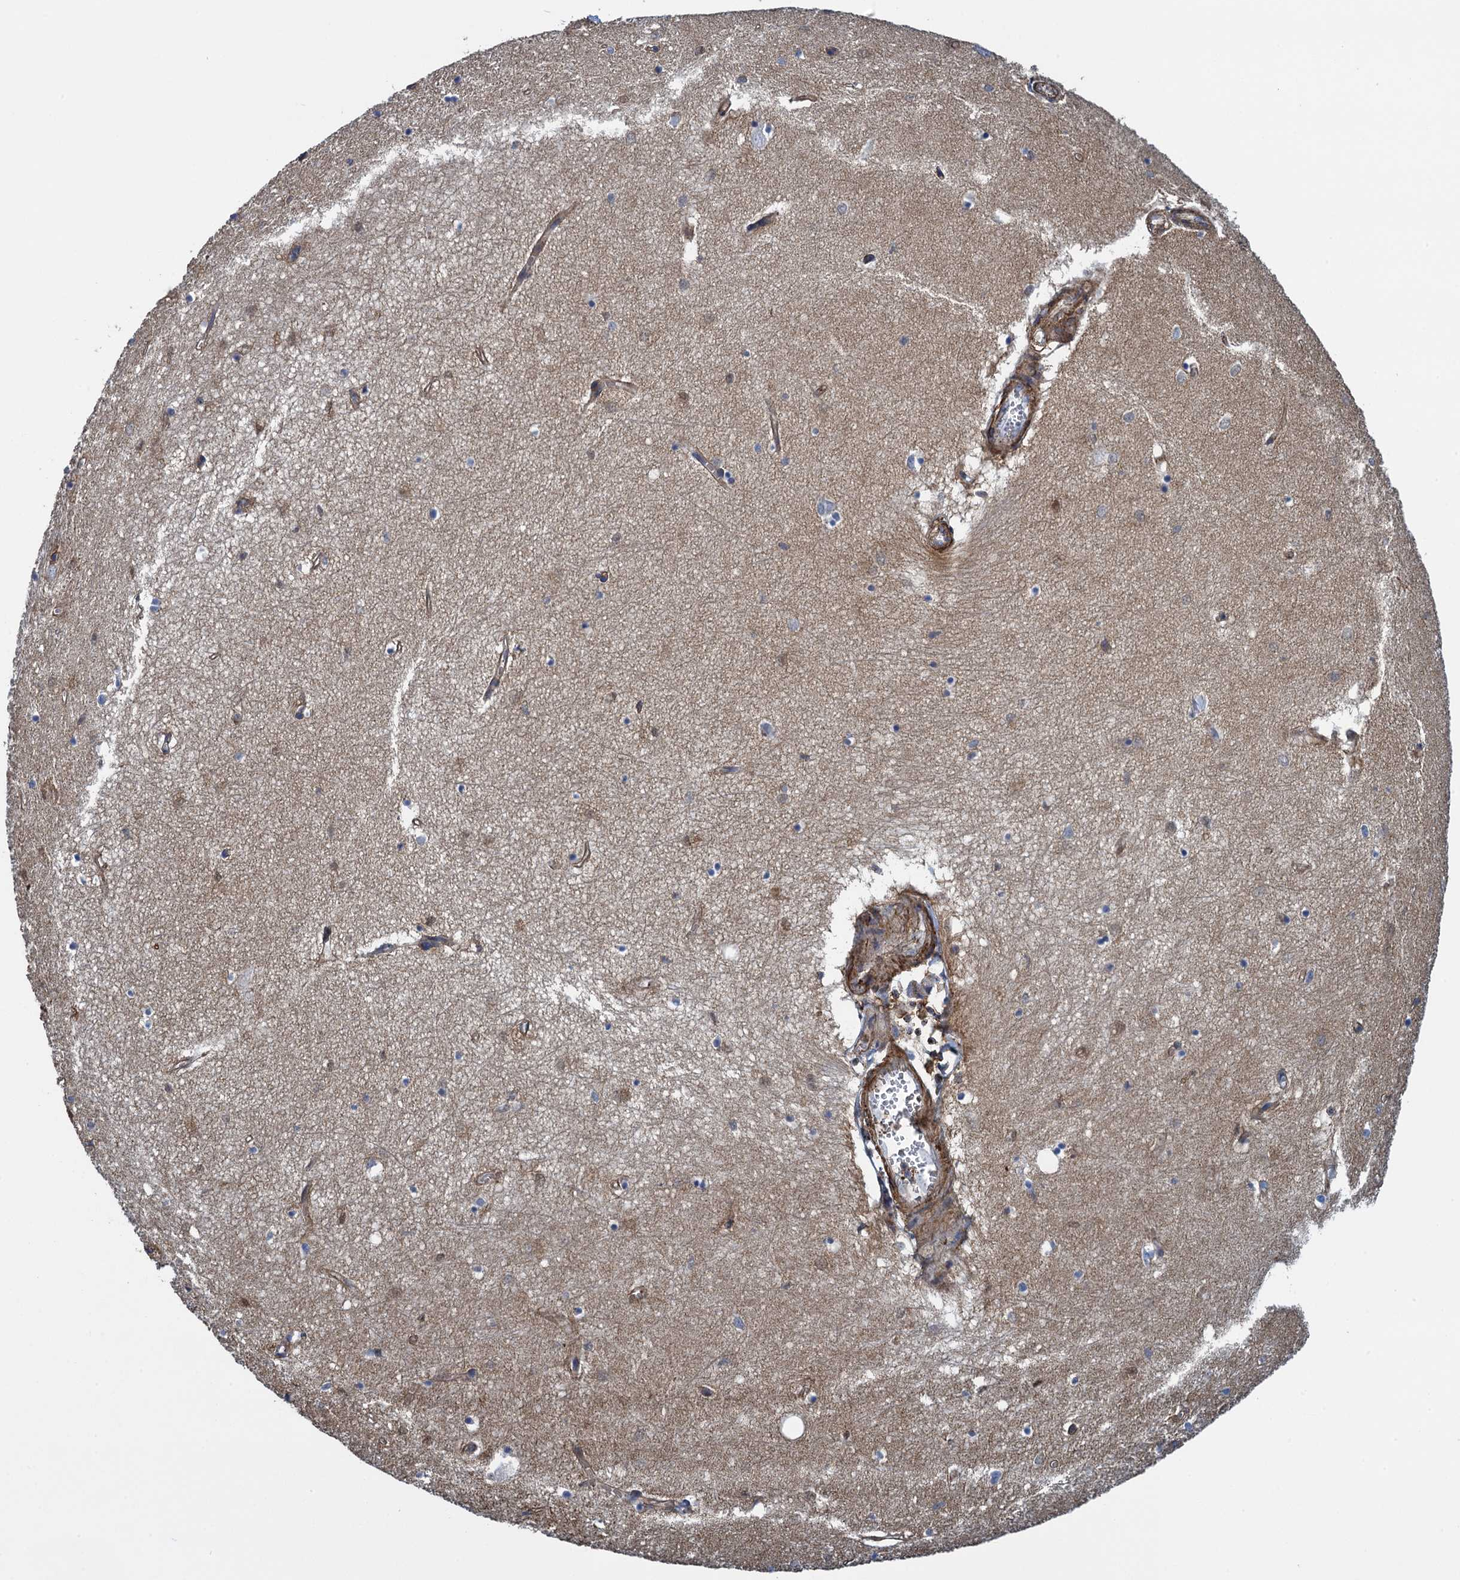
{"staining": {"intensity": "weak", "quantity": "<25%", "location": "cytoplasmic/membranous"}, "tissue": "hippocampus", "cell_type": "Glial cells", "image_type": "normal", "snomed": [{"axis": "morphology", "description": "Normal tissue, NOS"}, {"axis": "topography", "description": "Hippocampus"}], "caption": "Hippocampus stained for a protein using IHC exhibits no expression glial cells.", "gene": "PROSER2", "patient": {"sex": "female", "age": 64}}